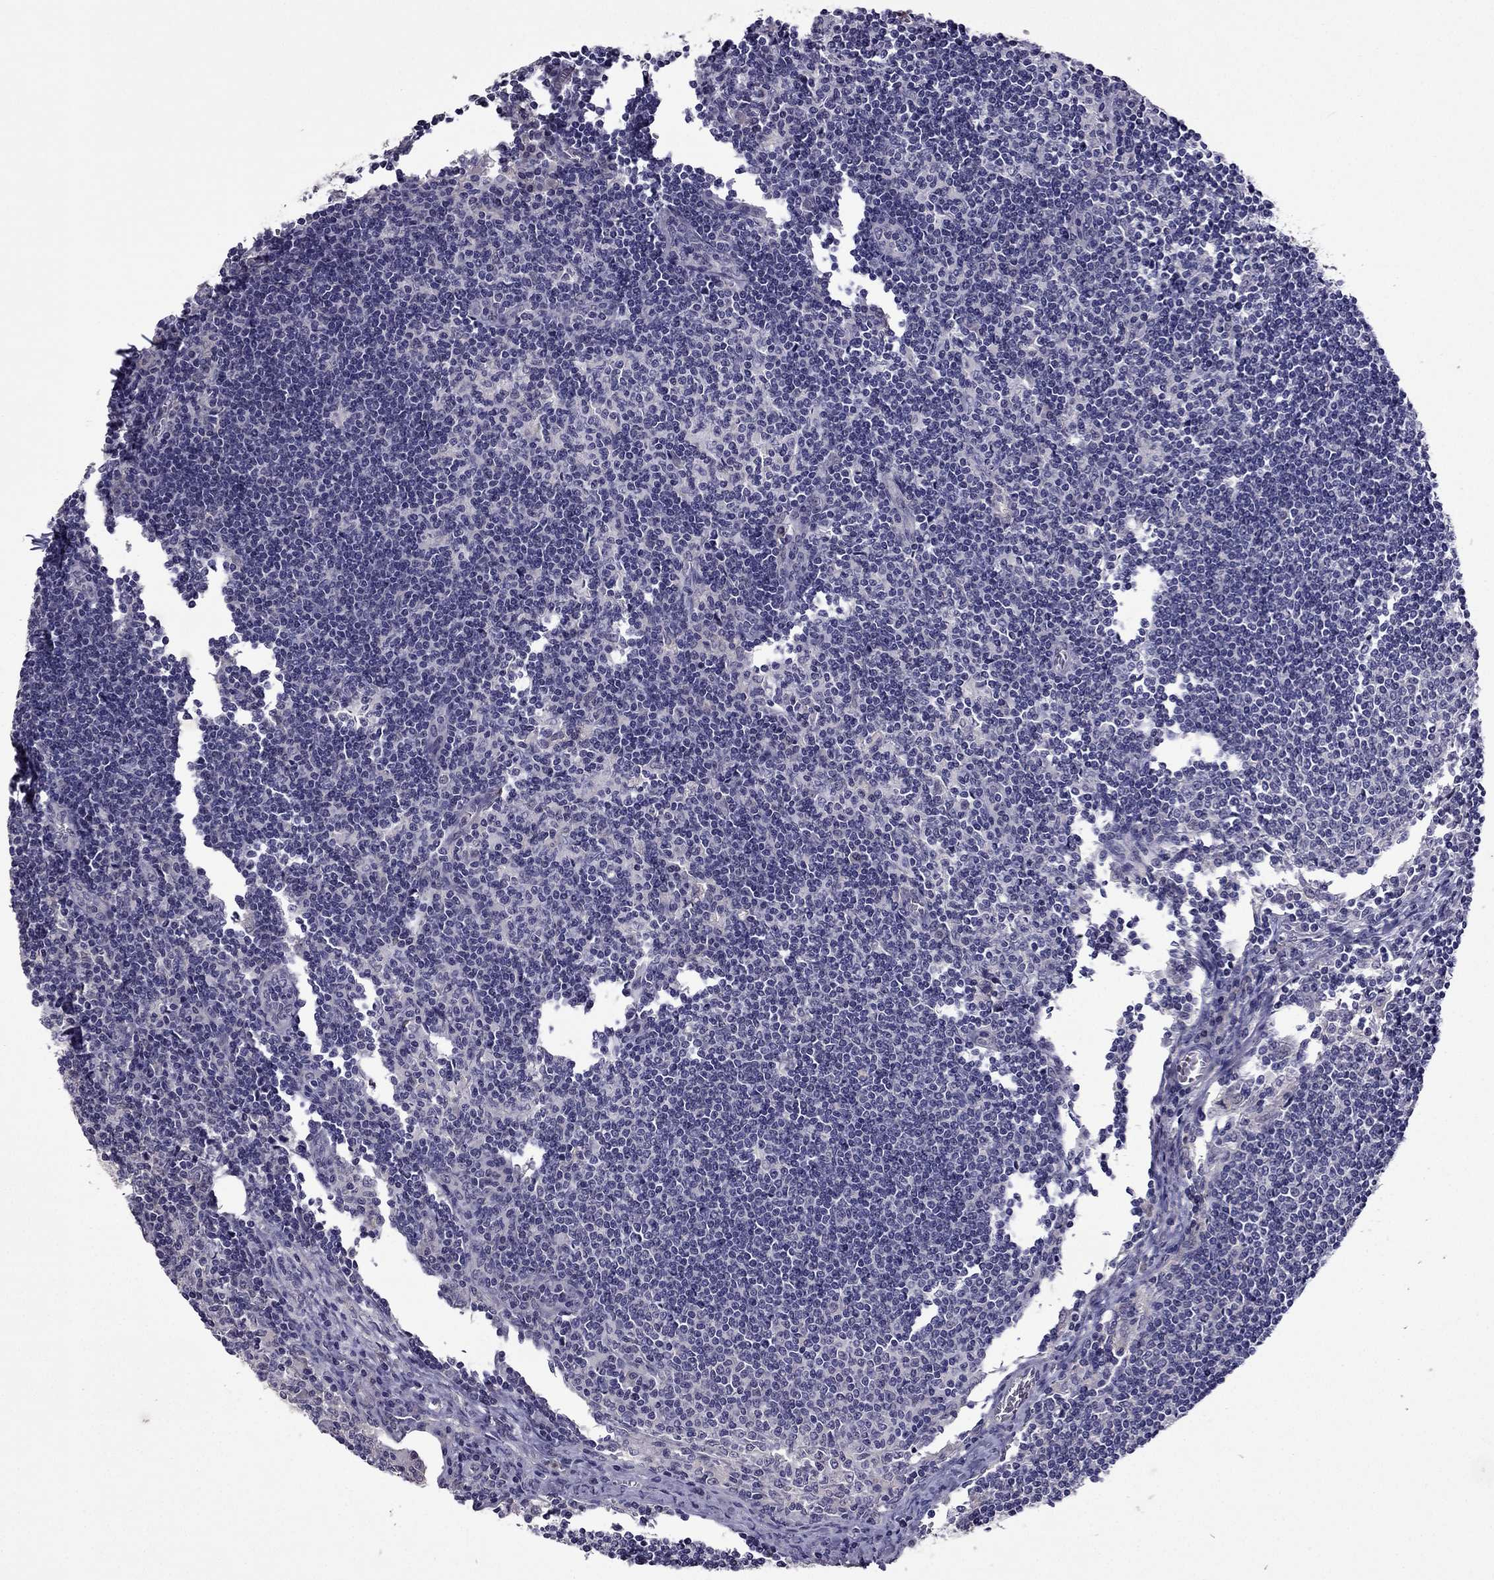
{"staining": {"intensity": "weak", "quantity": "<25%", "location": "cytoplasmic/membranous"}, "tissue": "lymph node", "cell_type": "Germinal center cells", "image_type": "normal", "snomed": [{"axis": "morphology", "description": "Normal tissue, NOS"}, {"axis": "topography", "description": "Lymph node"}], "caption": "Micrograph shows no protein positivity in germinal center cells of benign lymph node.", "gene": "CDK5", "patient": {"sex": "male", "age": 59}}